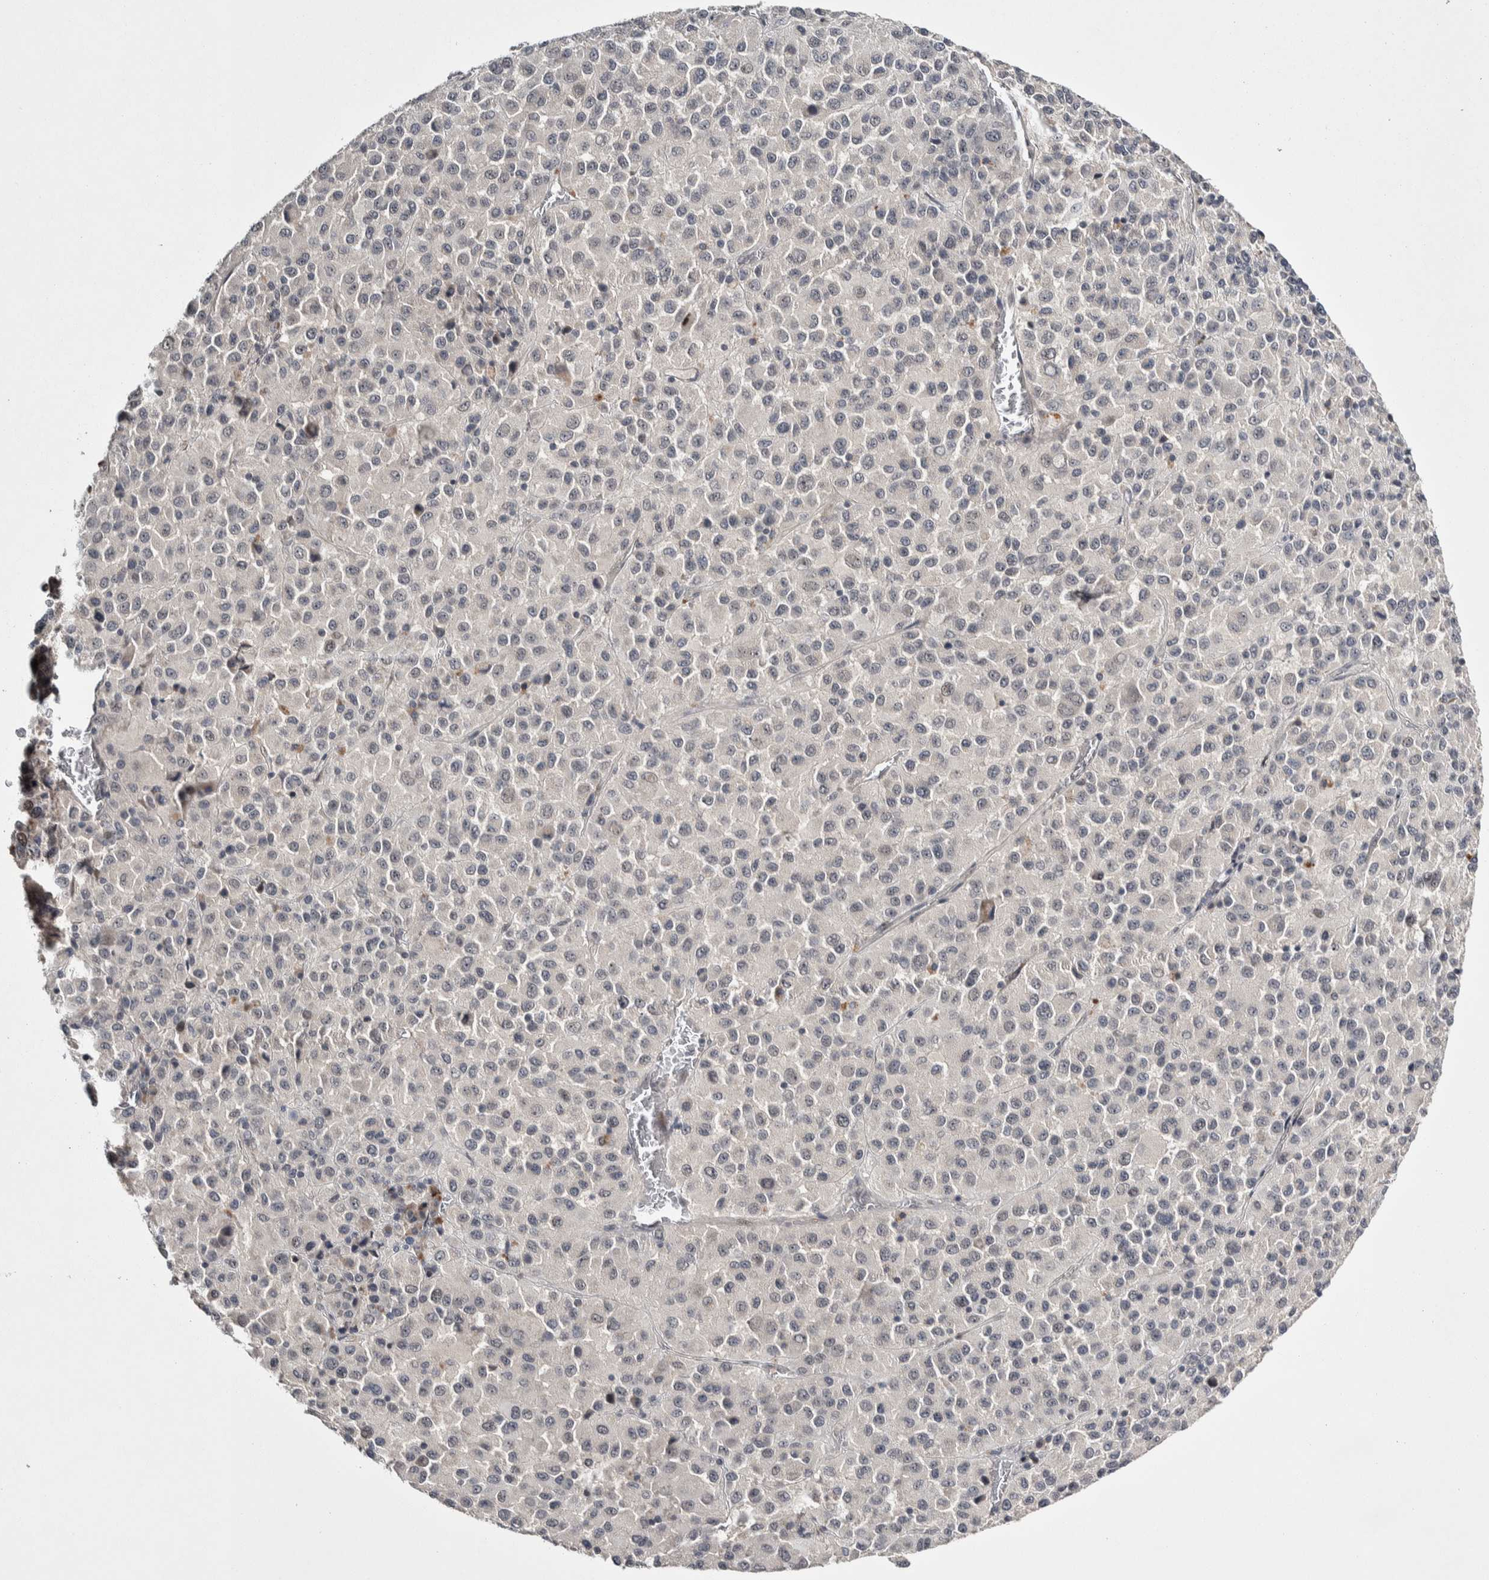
{"staining": {"intensity": "negative", "quantity": "none", "location": "none"}, "tissue": "melanoma", "cell_type": "Tumor cells", "image_type": "cancer", "snomed": [{"axis": "morphology", "description": "Malignant melanoma, Metastatic site"}, {"axis": "topography", "description": "Lung"}], "caption": "The immunohistochemistry (IHC) image has no significant expression in tumor cells of malignant melanoma (metastatic site) tissue.", "gene": "ASPN", "patient": {"sex": "male", "age": 64}}